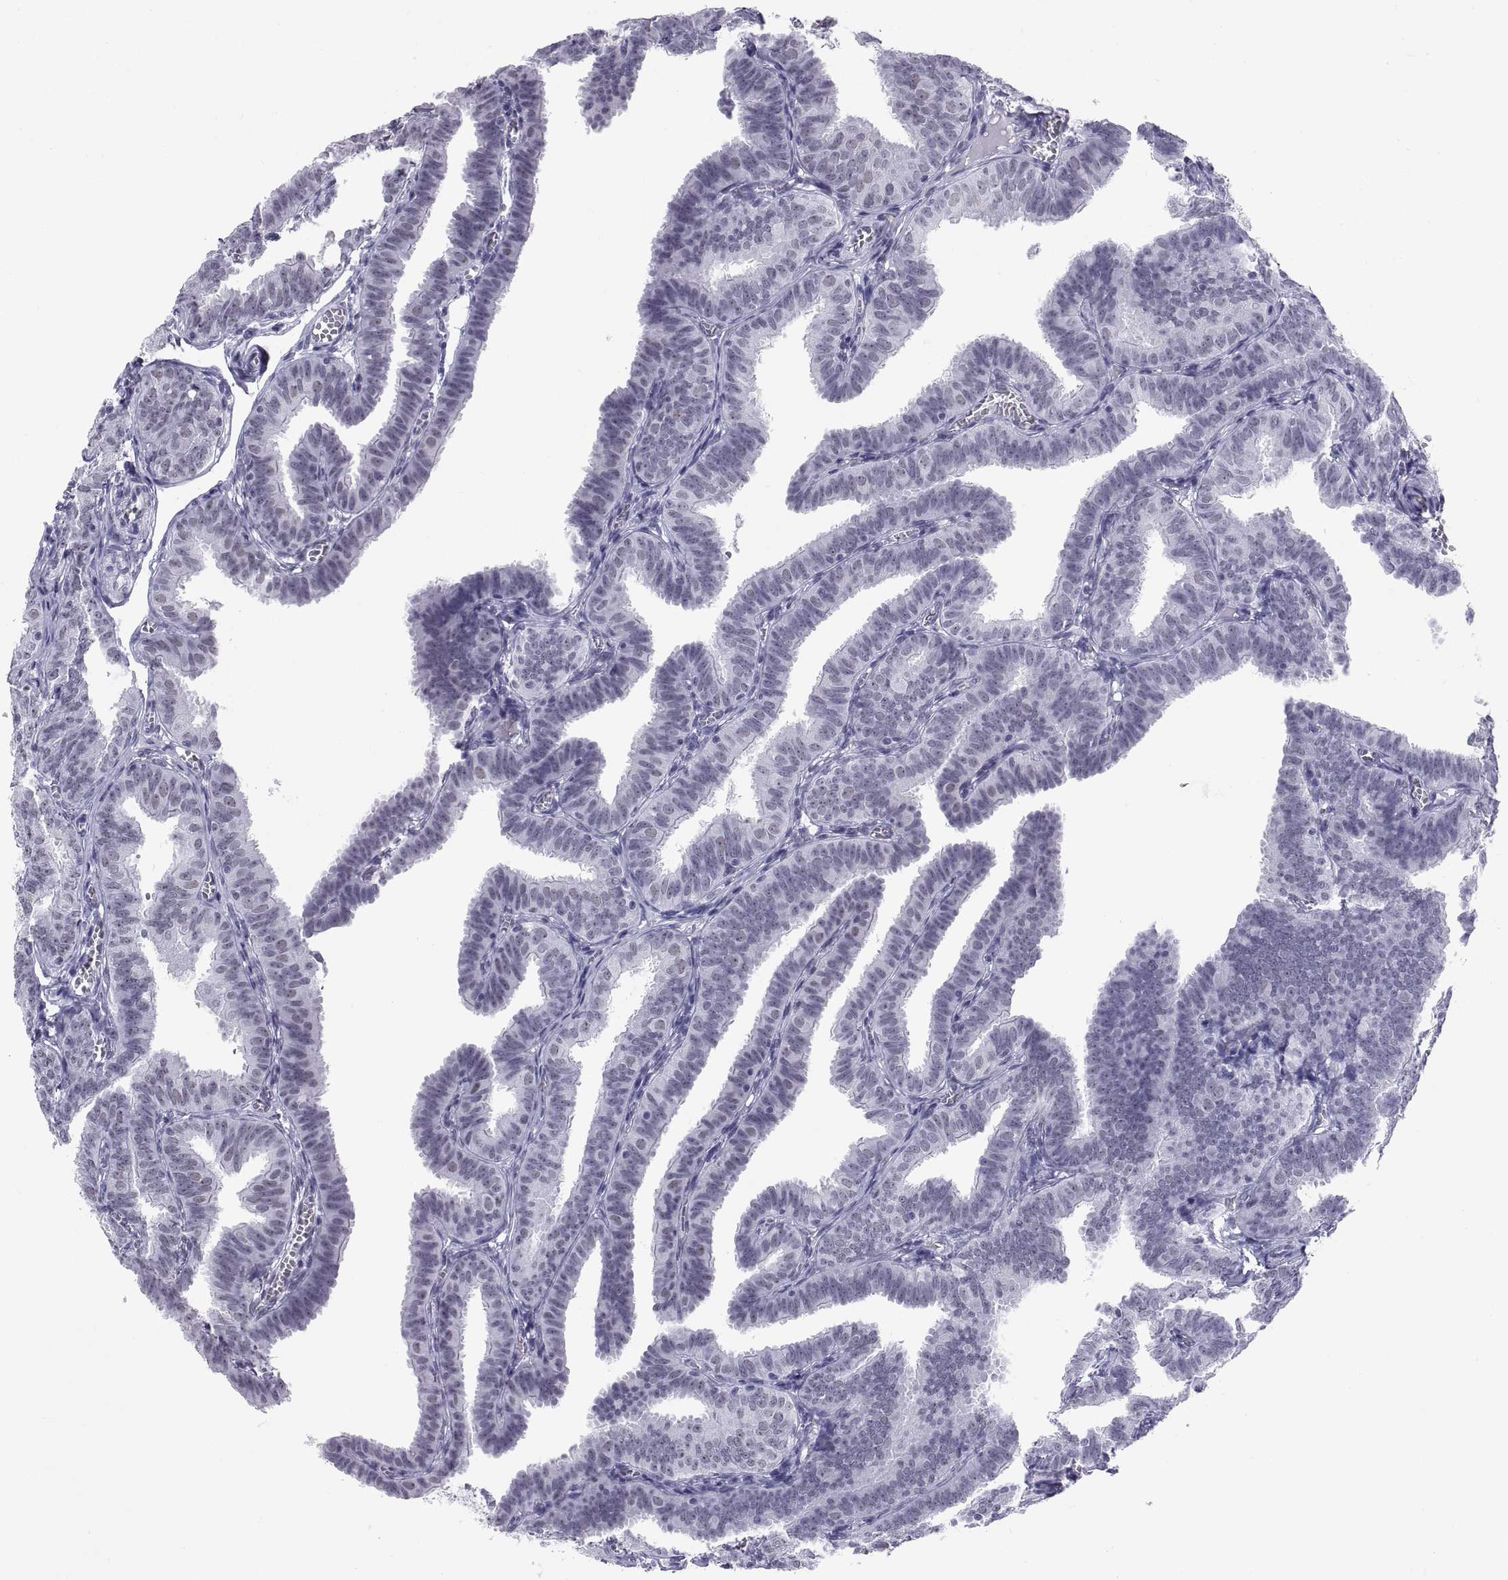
{"staining": {"intensity": "negative", "quantity": "none", "location": "none"}, "tissue": "fallopian tube", "cell_type": "Glandular cells", "image_type": "normal", "snomed": [{"axis": "morphology", "description": "Normal tissue, NOS"}, {"axis": "topography", "description": "Fallopian tube"}], "caption": "A high-resolution micrograph shows immunohistochemistry (IHC) staining of normal fallopian tube, which demonstrates no significant positivity in glandular cells.", "gene": "NEUROD6", "patient": {"sex": "female", "age": 25}}